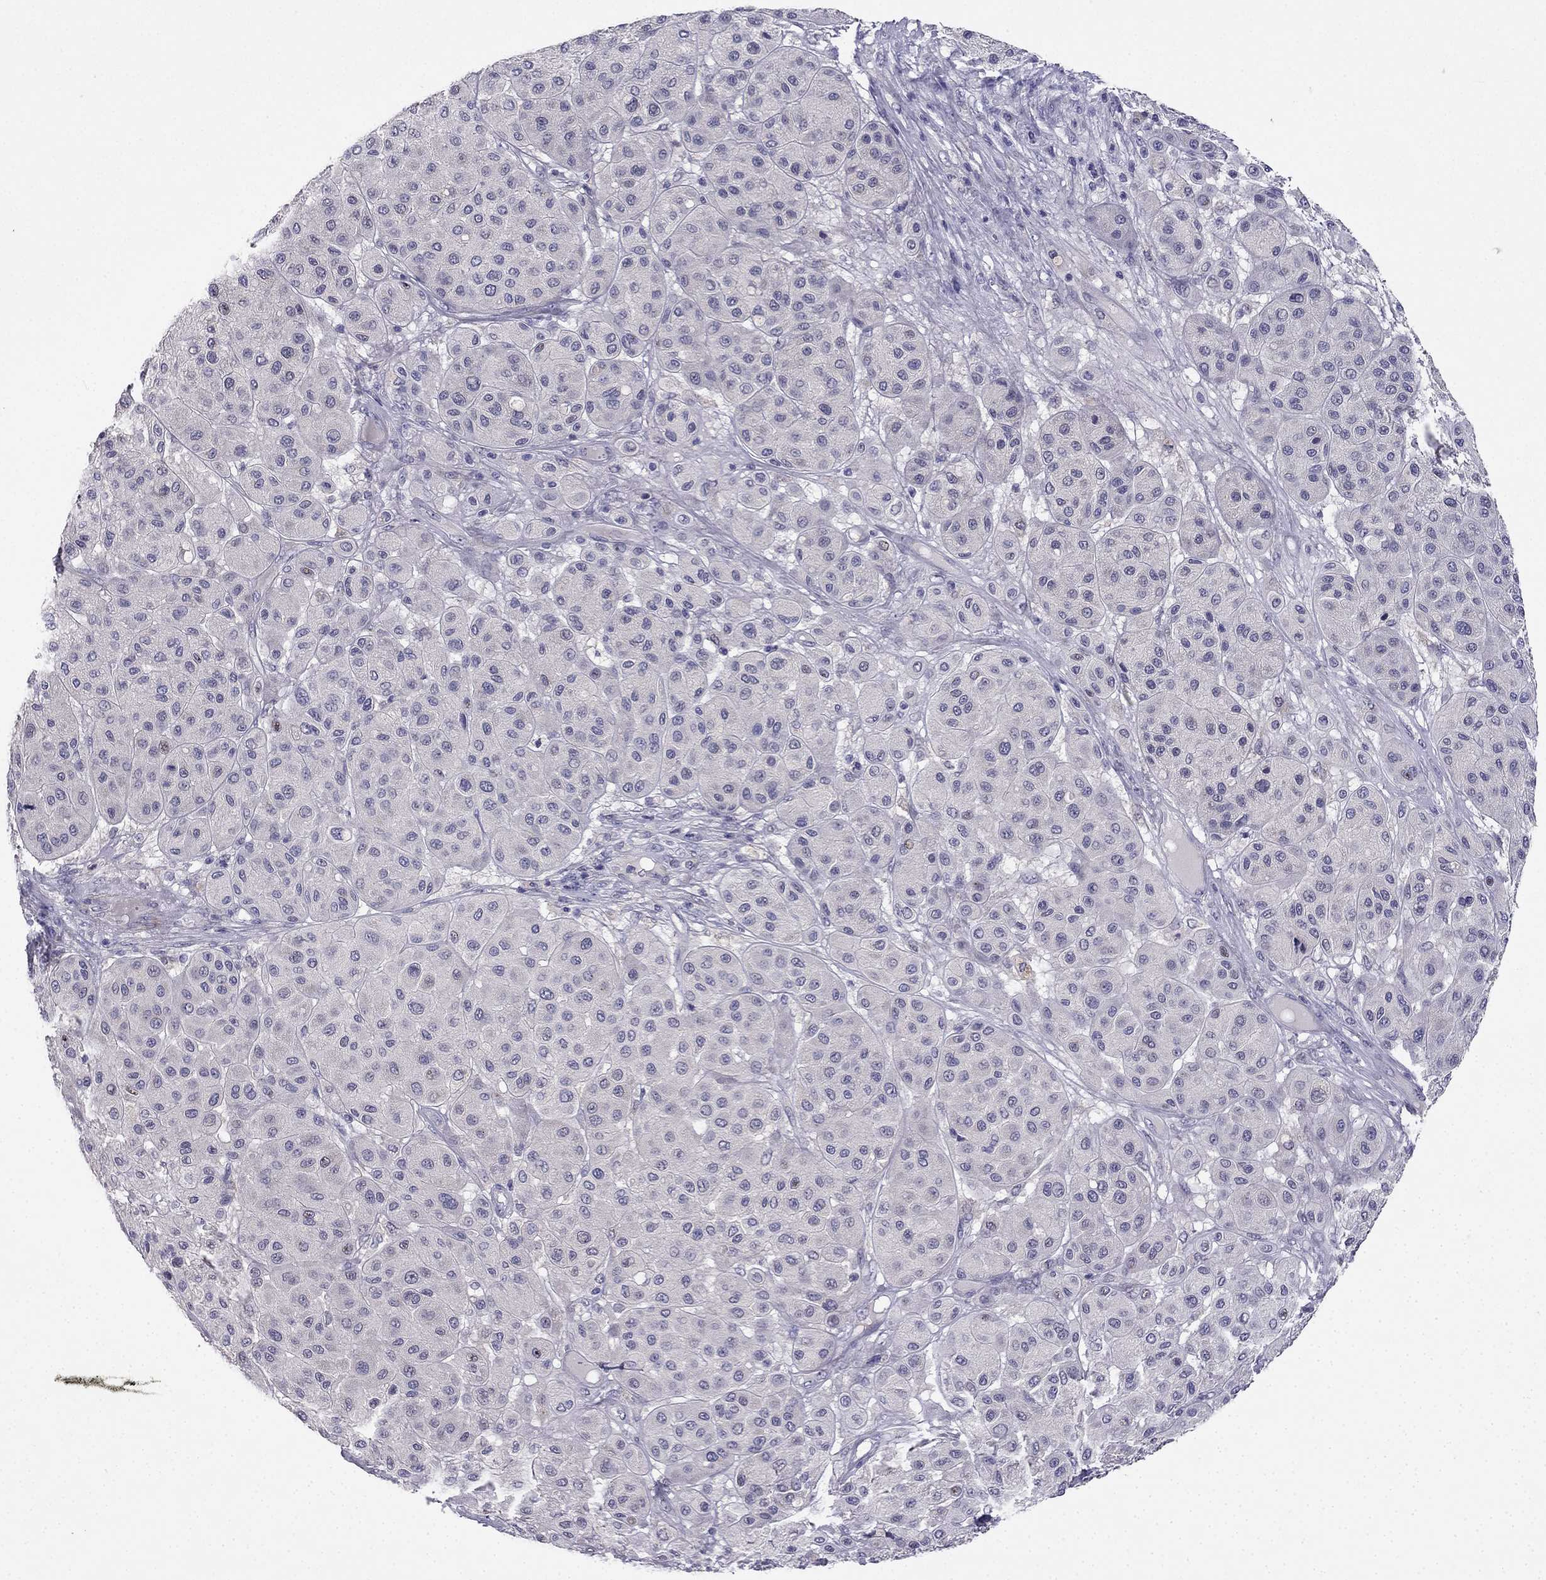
{"staining": {"intensity": "negative", "quantity": "none", "location": "none"}, "tissue": "melanoma", "cell_type": "Tumor cells", "image_type": "cancer", "snomed": [{"axis": "morphology", "description": "Malignant melanoma, Metastatic site"}, {"axis": "topography", "description": "Smooth muscle"}], "caption": "Tumor cells are negative for brown protein staining in melanoma.", "gene": "C16orf89", "patient": {"sex": "male", "age": 41}}